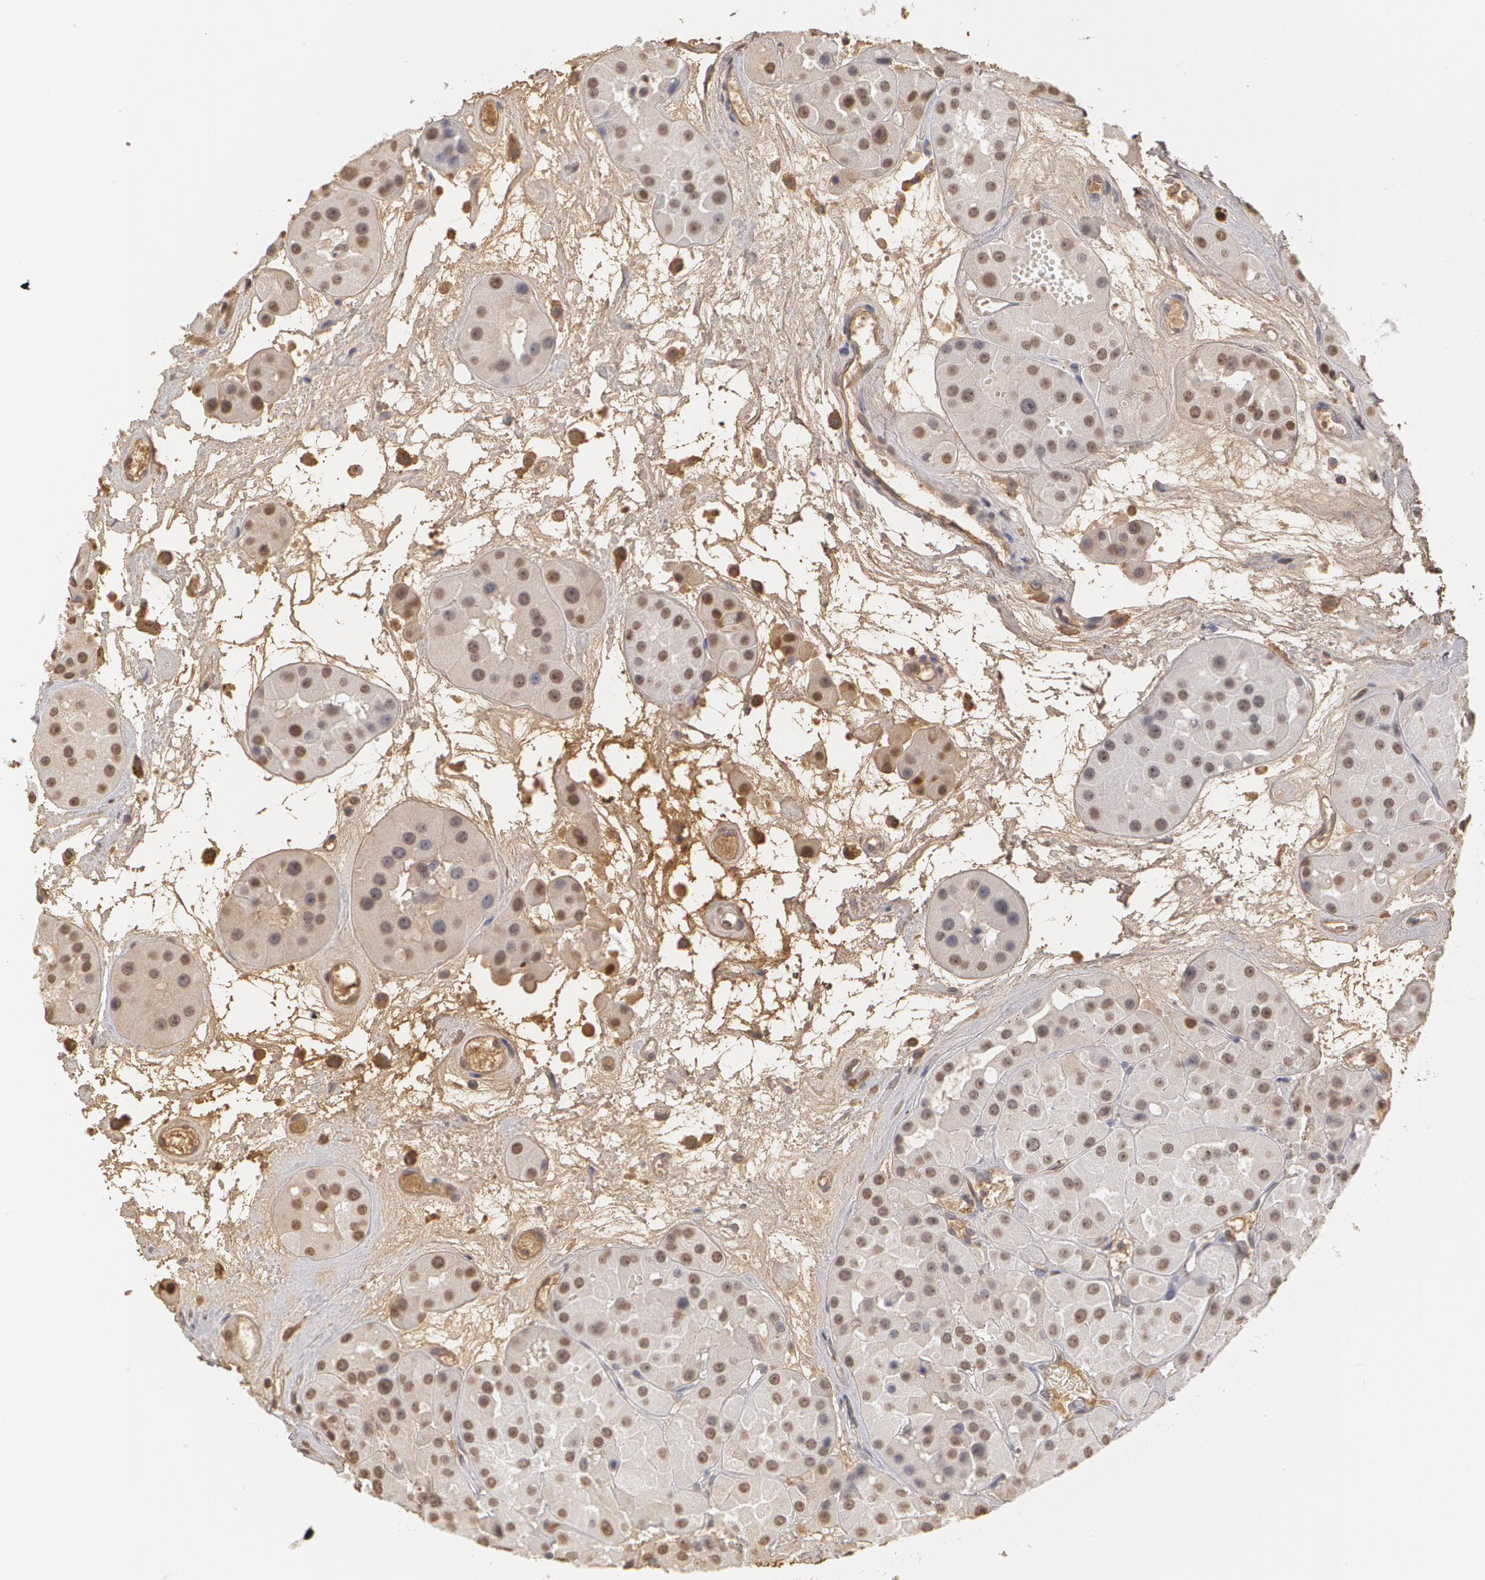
{"staining": {"intensity": "moderate", "quantity": "25%-75%", "location": "nuclear"}, "tissue": "renal cancer", "cell_type": "Tumor cells", "image_type": "cancer", "snomed": [{"axis": "morphology", "description": "Adenocarcinoma, uncertain malignant potential"}, {"axis": "topography", "description": "Kidney"}], "caption": "Moderate nuclear protein expression is appreciated in approximately 25%-75% of tumor cells in adenocarcinoma,  uncertain malignant potential (renal).", "gene": "SERPINA1", "patient": {"sex": "male", "age": 63}}